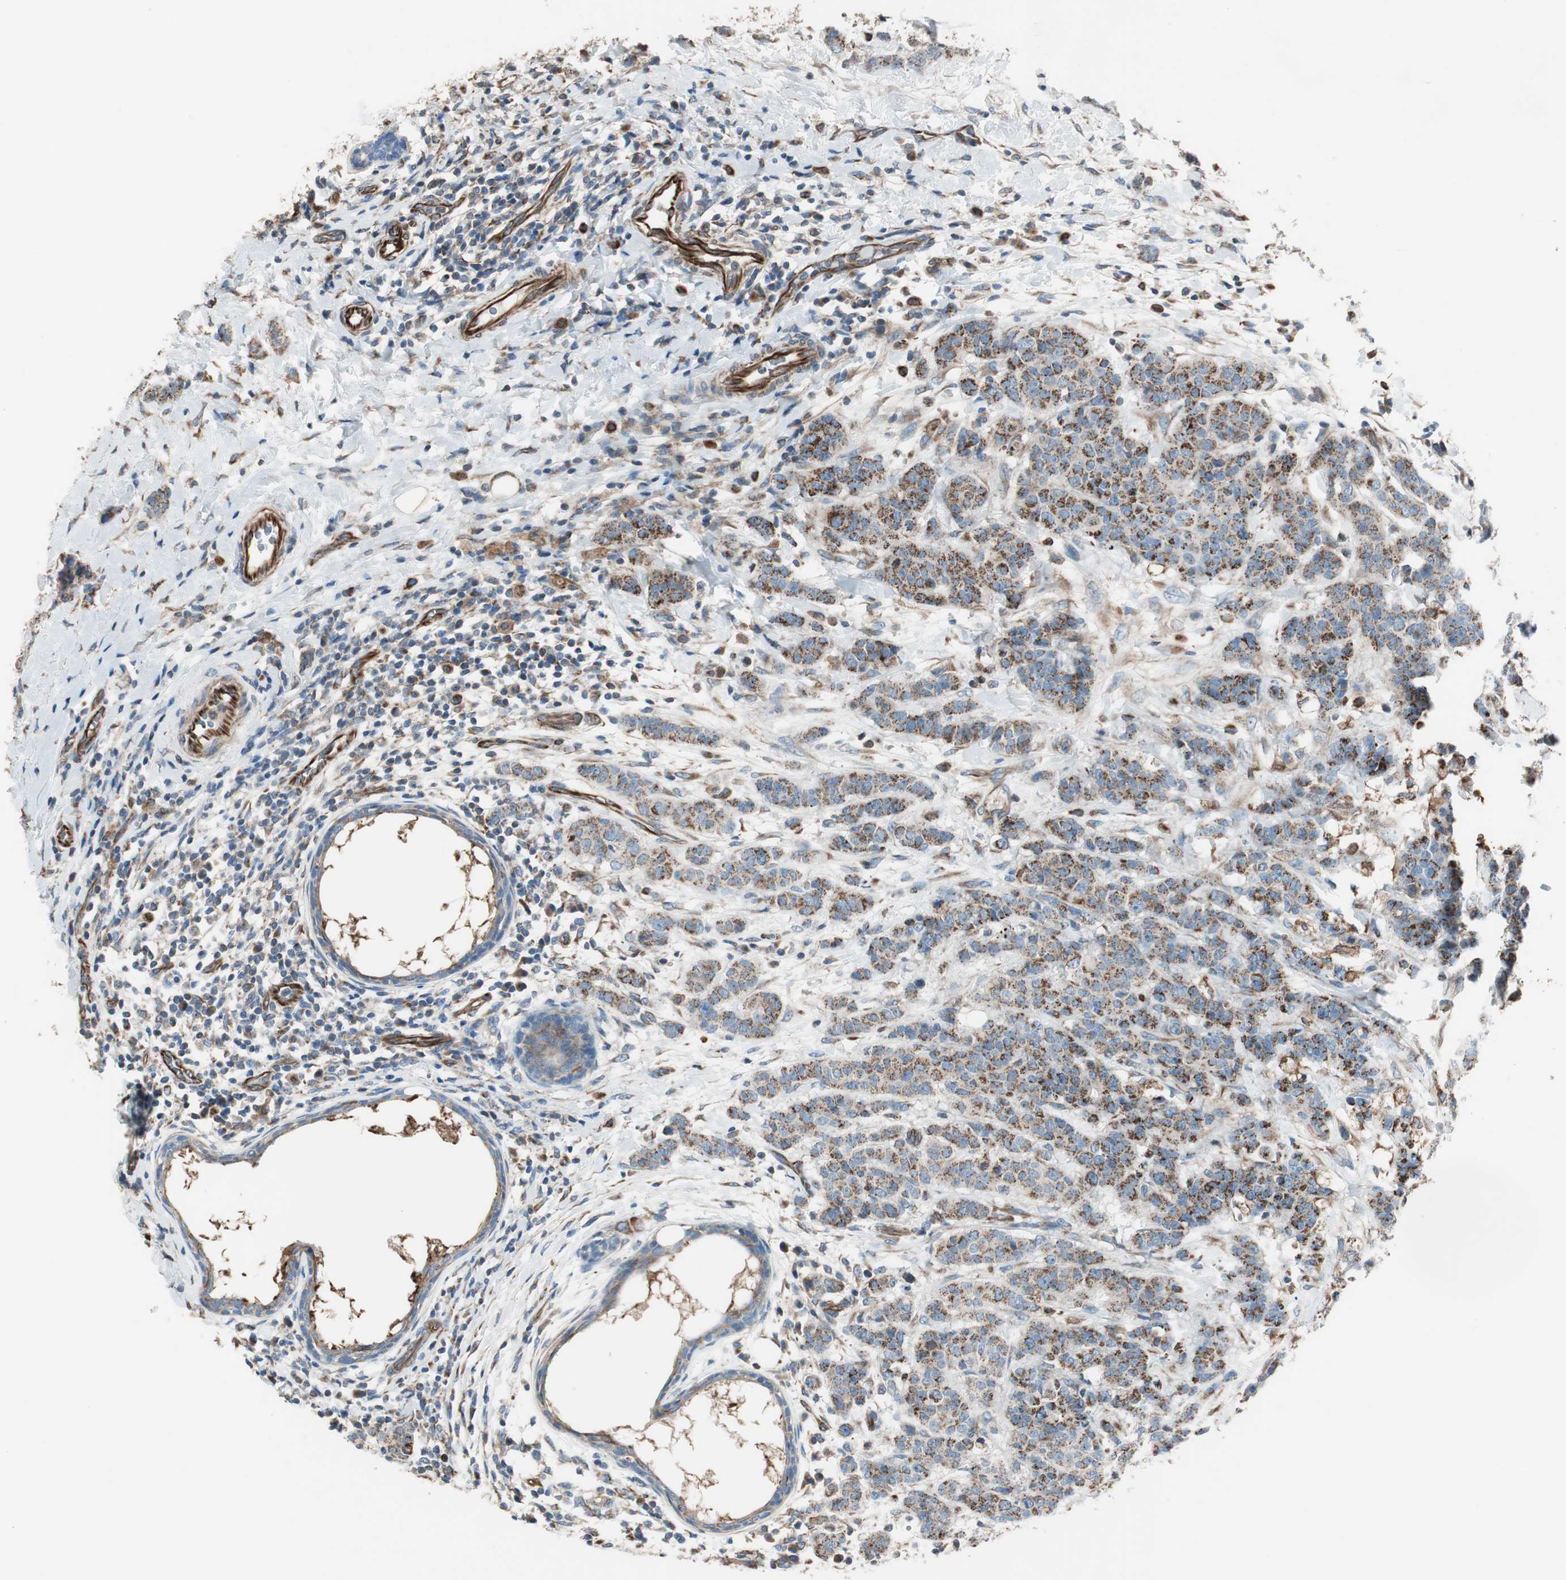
{"staining": {"intensity": "moderate", "quantity": ">75%", "location": "cytoplasmic/membranous"}, "tissue": "breast cancer", "cell_type": "Tumor cells", "image_type": "cancer", "snomed": [{"axis": "morphology", "description": "Duct carcinoma"}, {"axis": "topography", "description": "Breast"}], "caption": "IHC micrograph of neoplastic tissue: human breast intraductal carcinoma stained using immunohistochemistry displays medium levels of moderate protein expression localized specifically in the cytoplasmic/membranous of tumor cells, appearing as a cytoplasmic/membranous brown color.", "gene": "SRCIN1", "patient": {"sex": "female", "age": 40}}